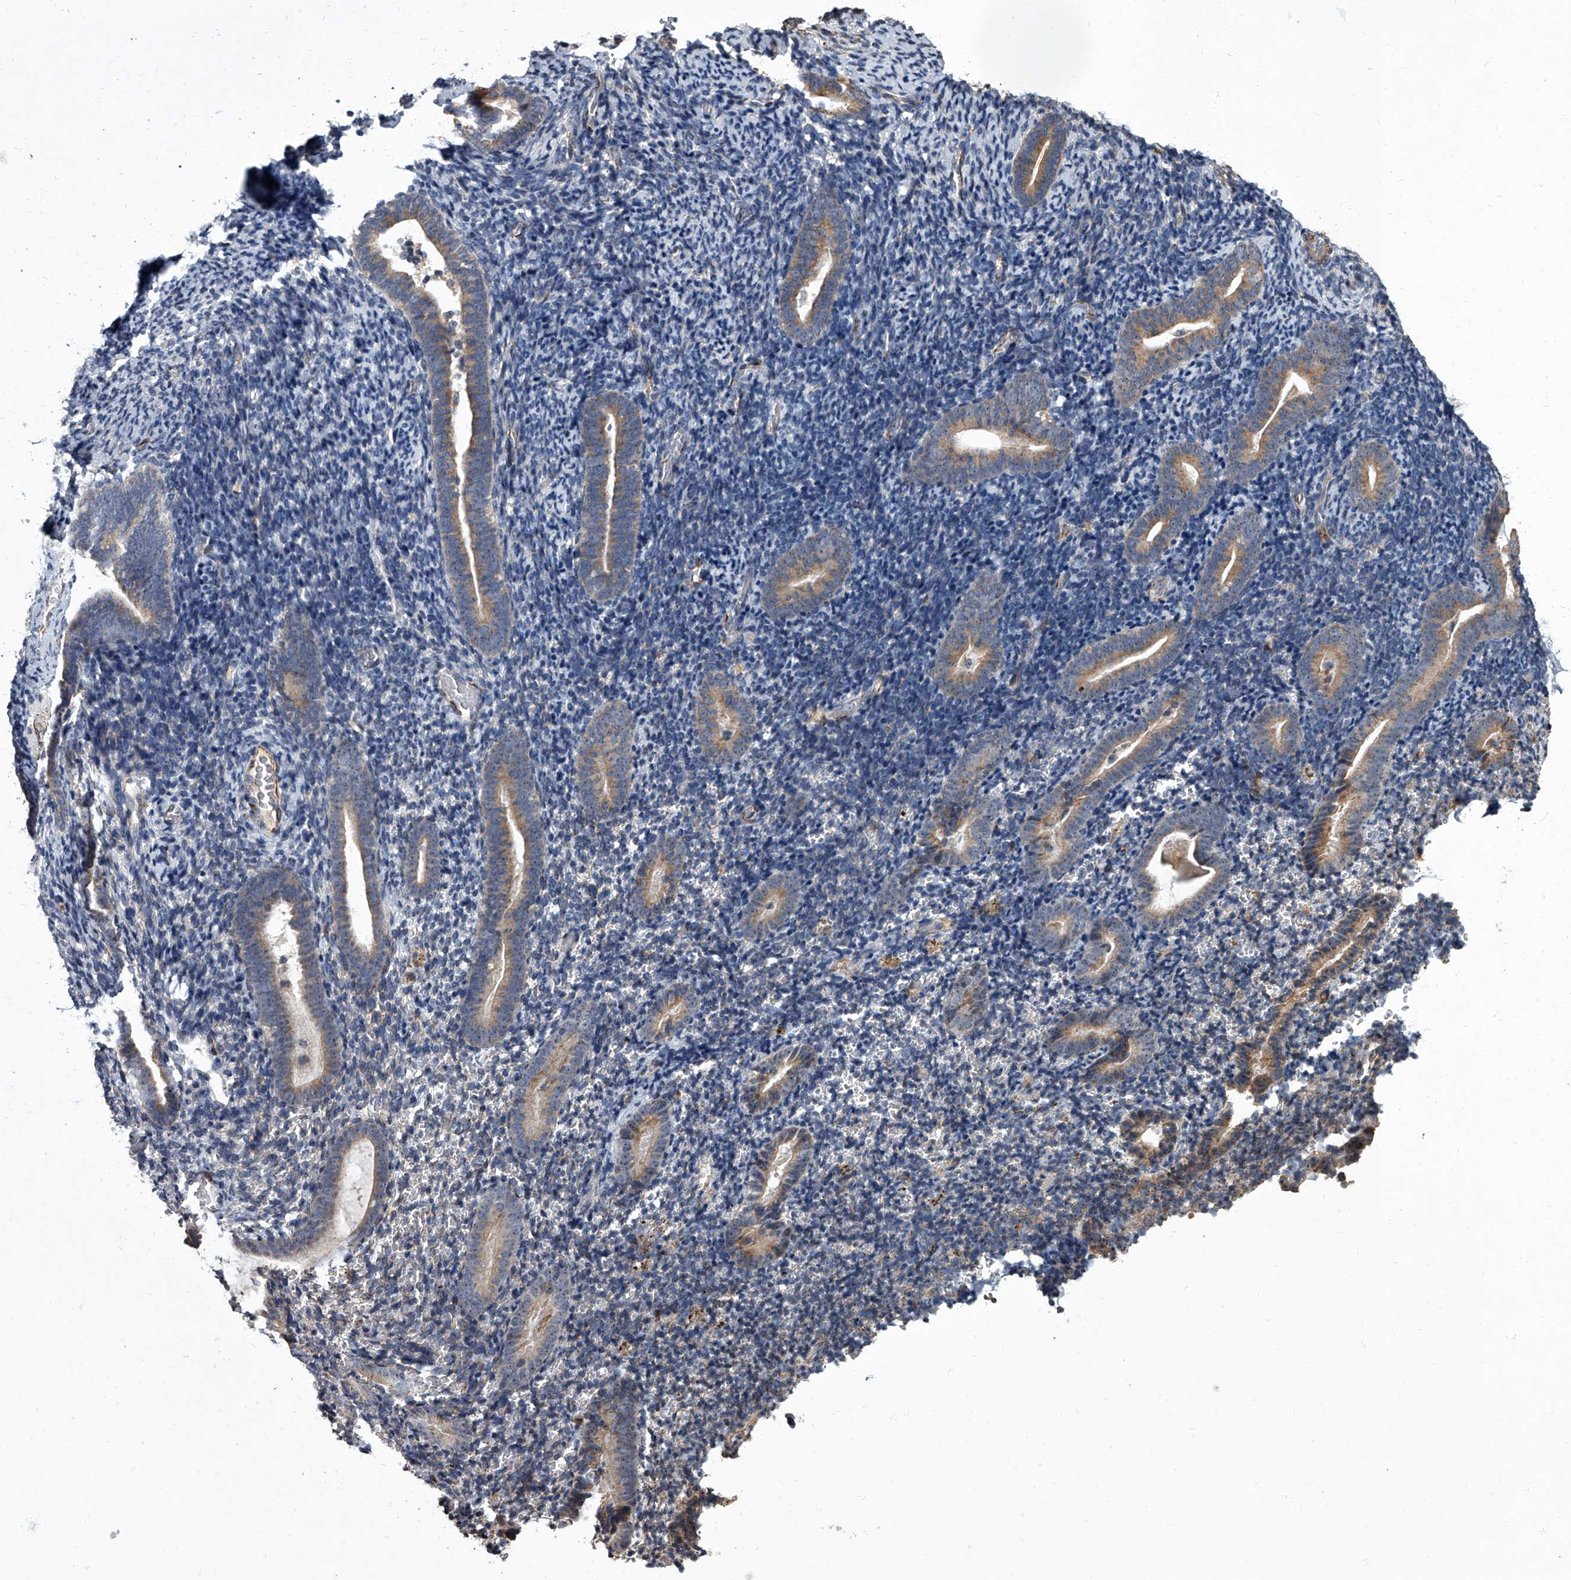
{"staining": {"intensity": "negative", "quantity": "none", "location": "none"}, "tissue": "endometrium", "cell_type": "Cells in endometrial stroma", "image_type": "normal", "snomed": [{"axis": "morphology", "description": "Normal tissue, NOS"}, {"axis": "topography", "description": "Endometrium"}], "caption": "An IHC histopathology image of benign endometrium is shown. There is no staining in cells in endometrial stroma of endometrium.", "gene": "SIRT4", "patient": {"sex": "female", "age": 51}}